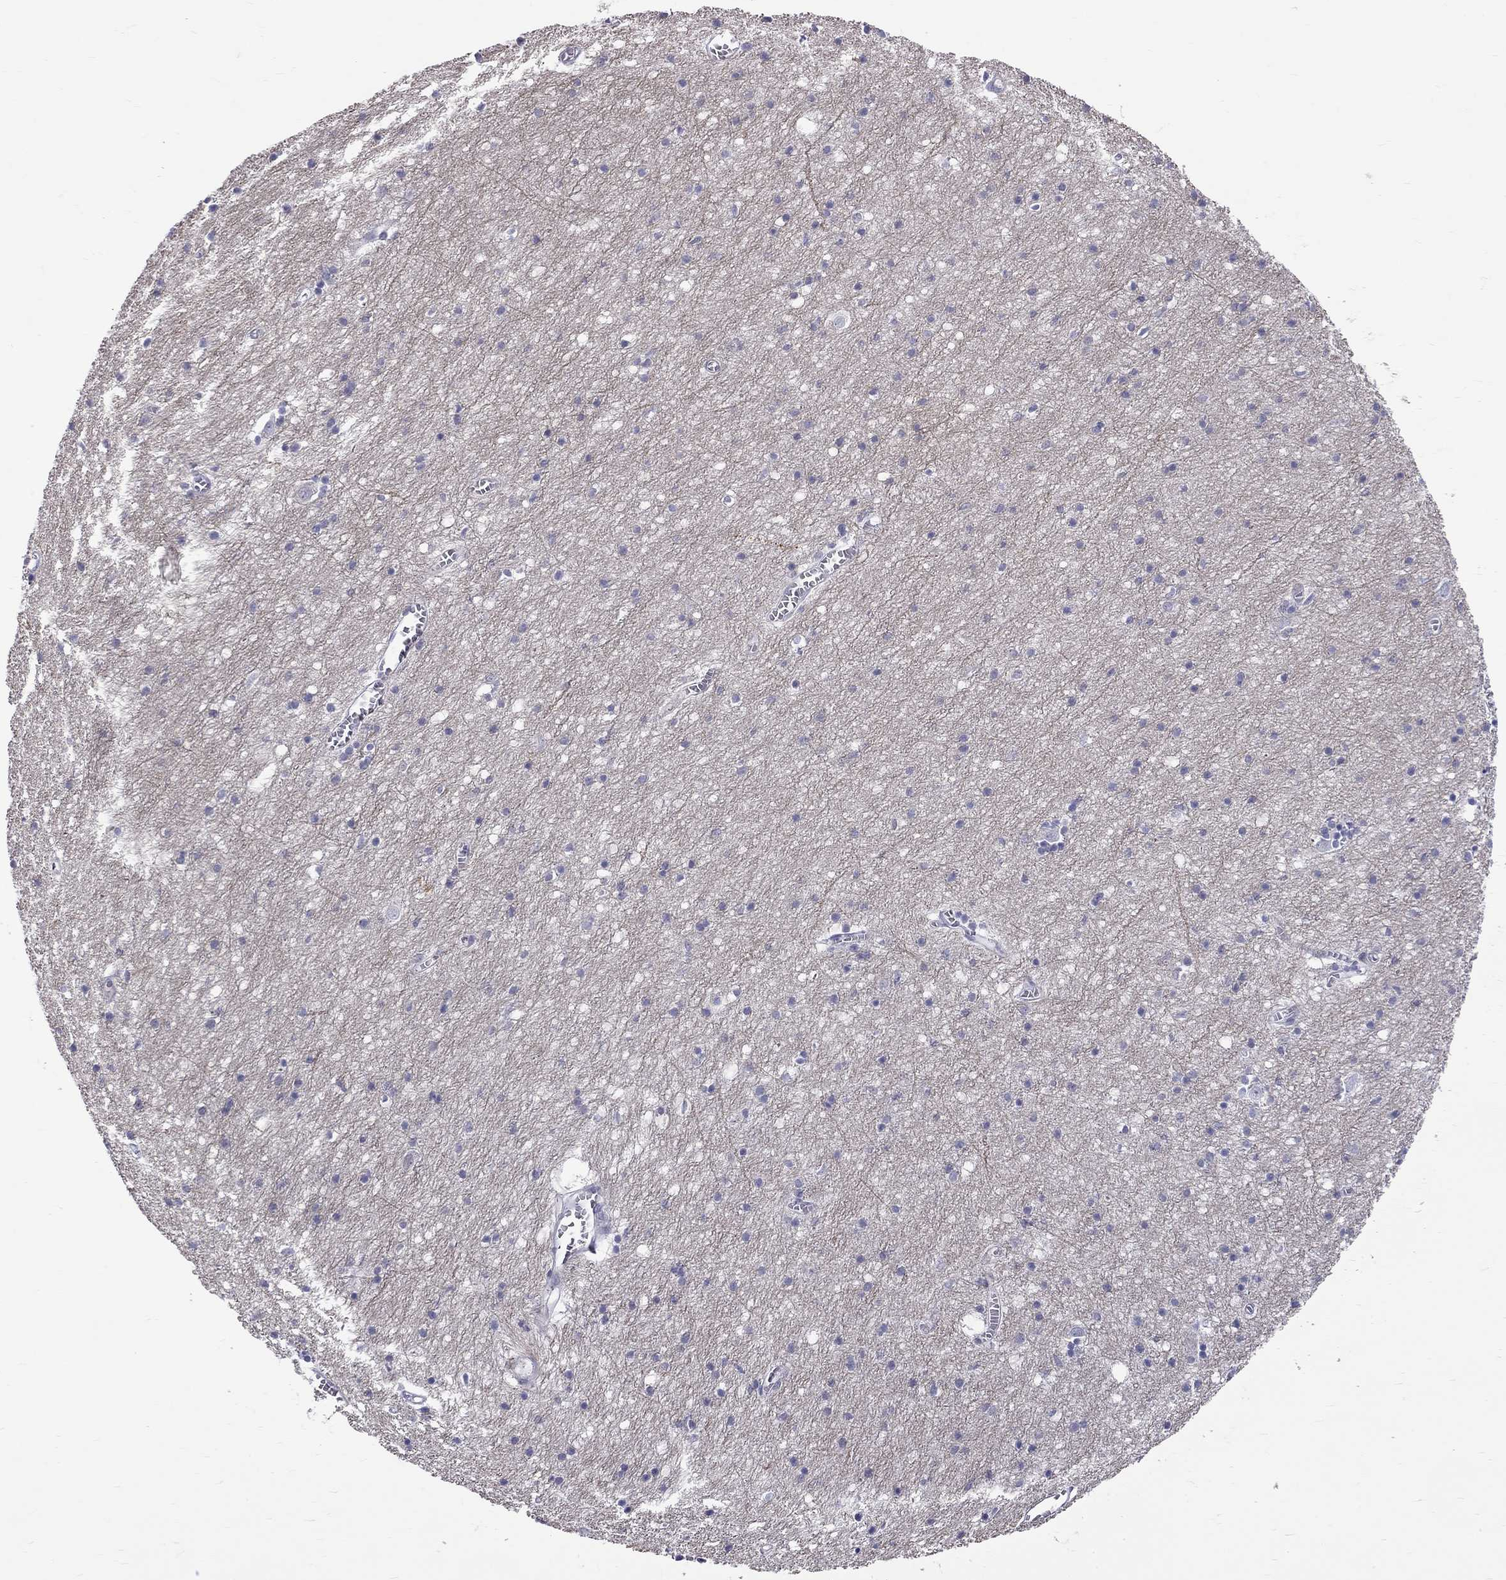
{"staining": {"intensity": "negative", "quantity": "none", "location": "none"}, "tissue": "cerebral cortex", "cell_type": "Endothelial cells", "image_type": "normal", "snomed": [{"axis": "morphology", "description": "Normal tissue, NOS"}, {"axis": "topography", "description": "Cerebral cortex"}], "caption": "Histopathology image shows no protein expression in endothelial cells of benign cerebral cortex.", "gene": "RTL9", "patient": {"sex": "male", "age": 70}}